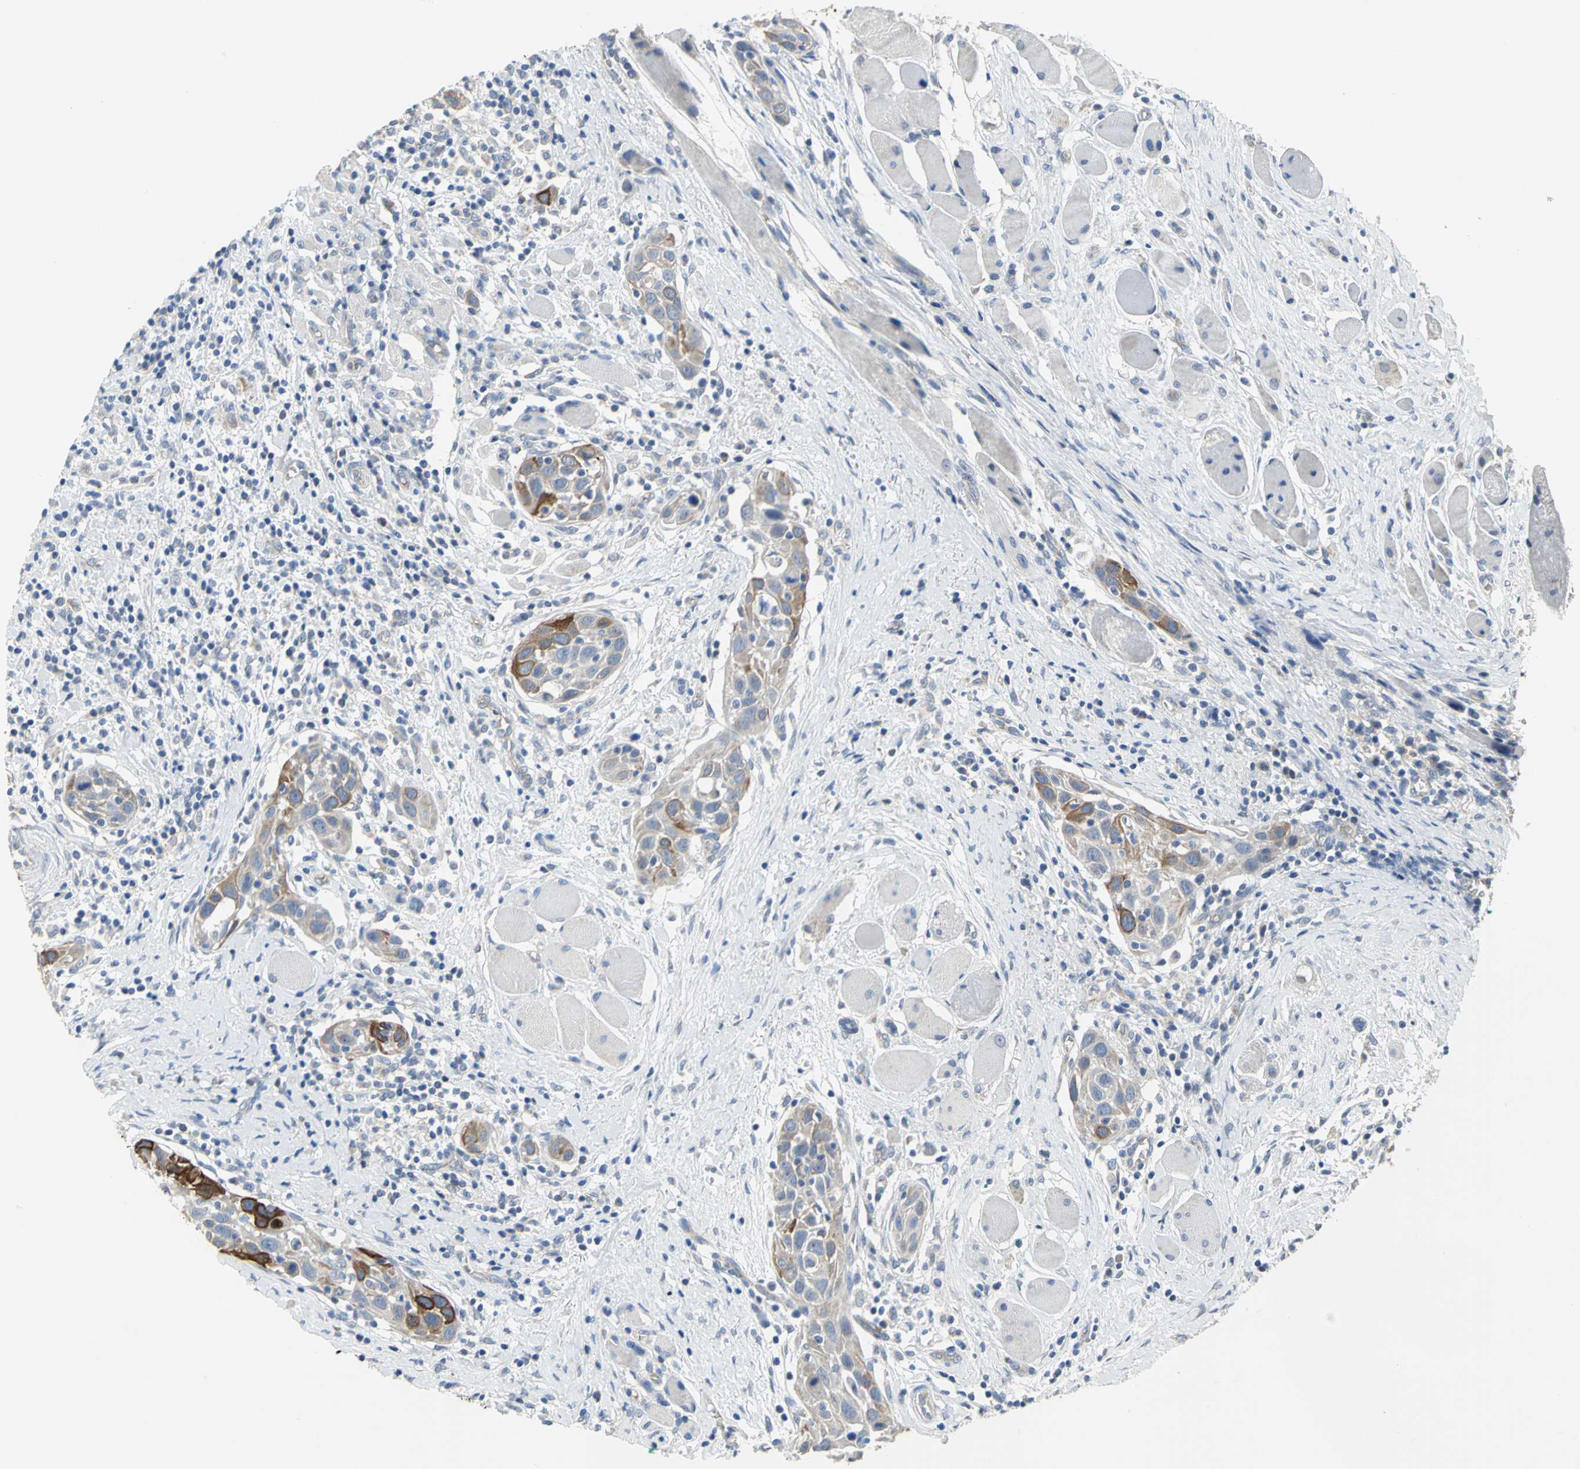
{"staining": {"intensity": "strong", "quantity": "<25%", "location": "cytoplasmic/membranous"}, "tissue": "head and neck cancer", "cell_type": "Tumor cells", "image_type": "cancer", "snomed": [{"axis": "morphology", "description": "Squamous cell carcinoma, NOS"}, {"axis": "topography", "description": "Oral tissue"}, {"axis": "topography", "description": "Head-Neck"}], "caption": "This photomicrograph demonstrates immunohistochemistry staining of human squamous cell carcinoma (head and neck), with medium strong cytoplasmic/membranous staining in about <25% of tumor cells.", "gene": "HTR1F", "patient": {"sex": "female", "age": 50}}